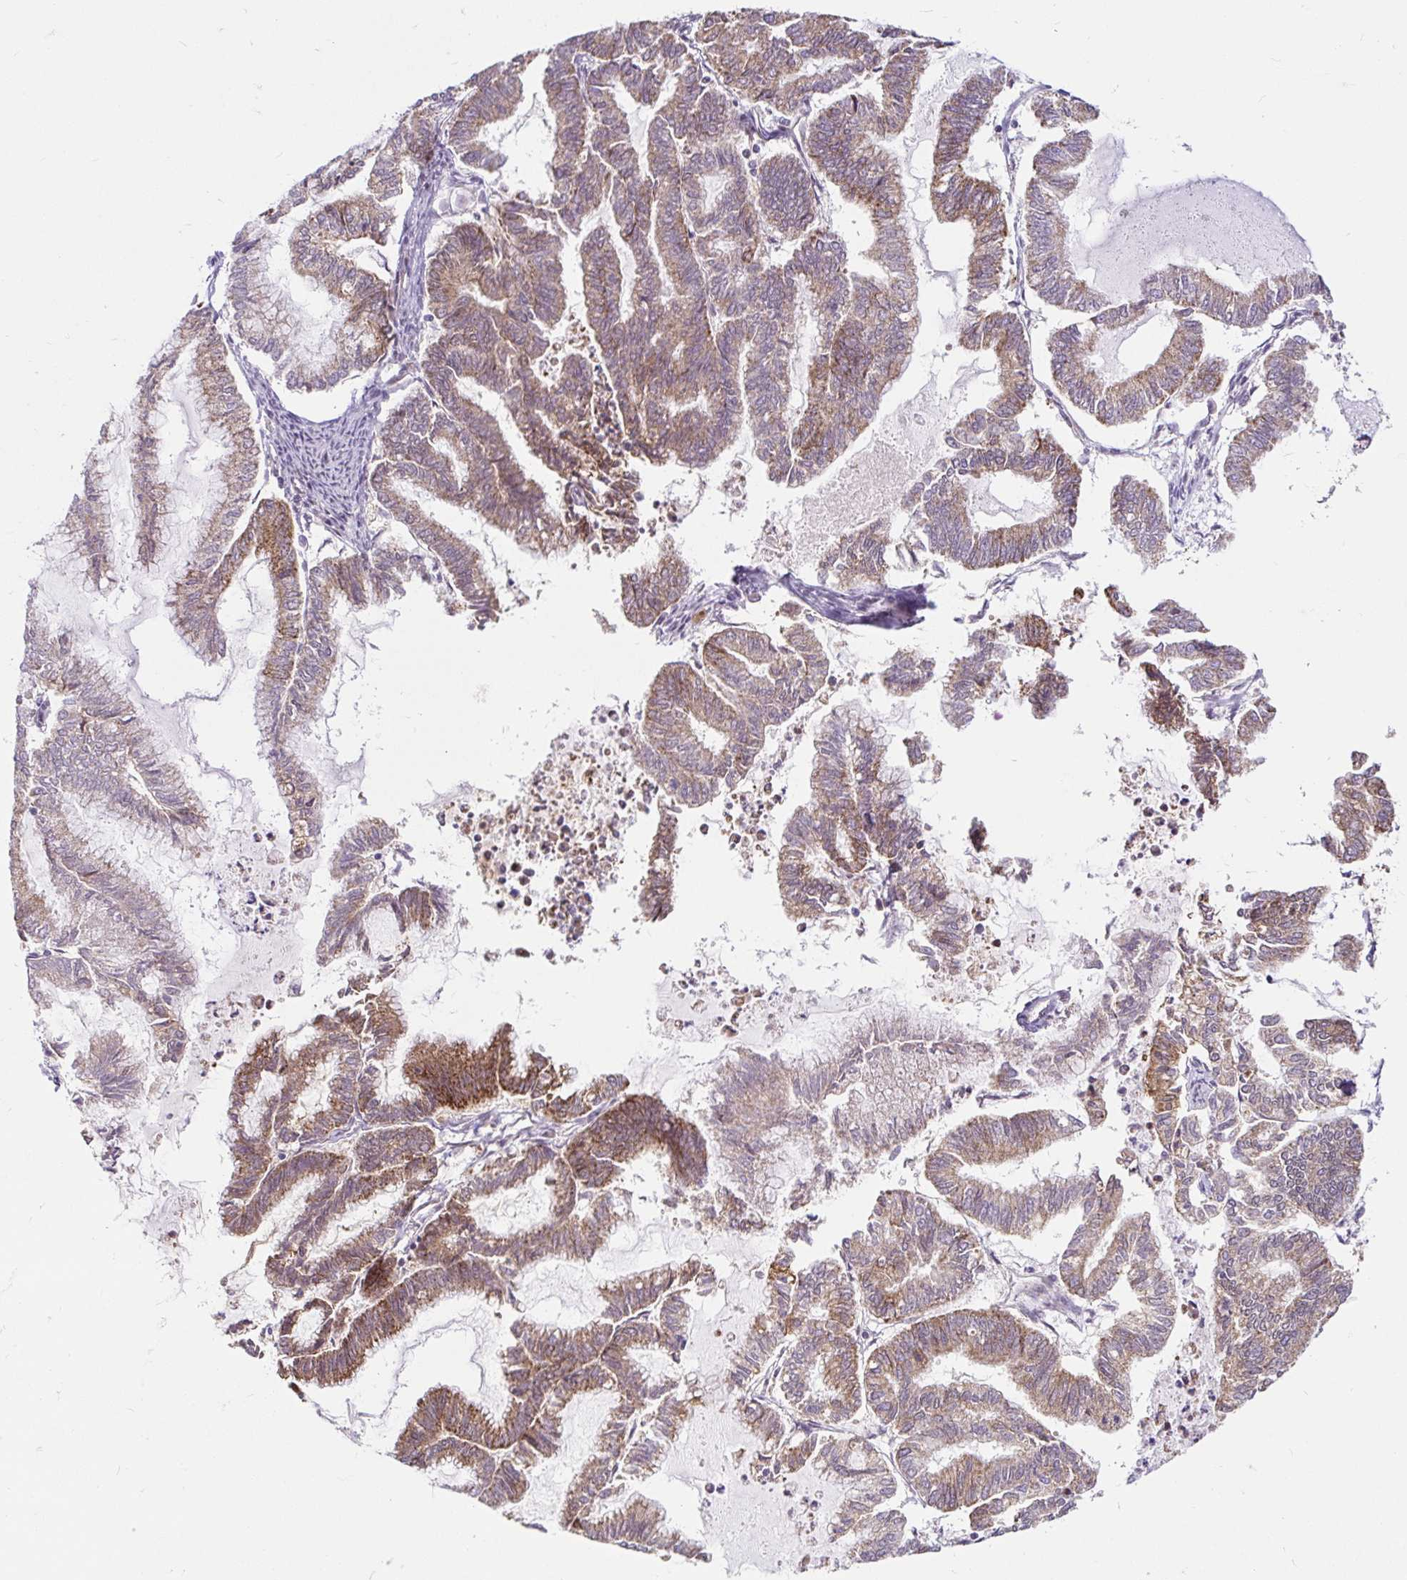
{"staining": {"intensity": "moderate", "quantity": ">75%", "location": "cytoplasmic/membranous"}, "tissue": "endometrial cancer", "cell_type": "Tumor cells", "image_type": "cancer", "snomed": [{"axis": "morphology", "description": "Adenocarcinoma, NOS"}, {"axis": "topography", "description": "Endometrium"}], "caption": "Tumor cells display medium levels of moderate cytoplasmic/membranous positivity in approximately >75% of cells in human endometrial adenocarcinoma. (Stains: DAB (3,3'-diaminobenzidine) in brown, nuclei in blue, Microscopy: brightfield microscopy at high magnification).", "gene": "TIMM50", "patient": {"sex": "female", "age": 79}}